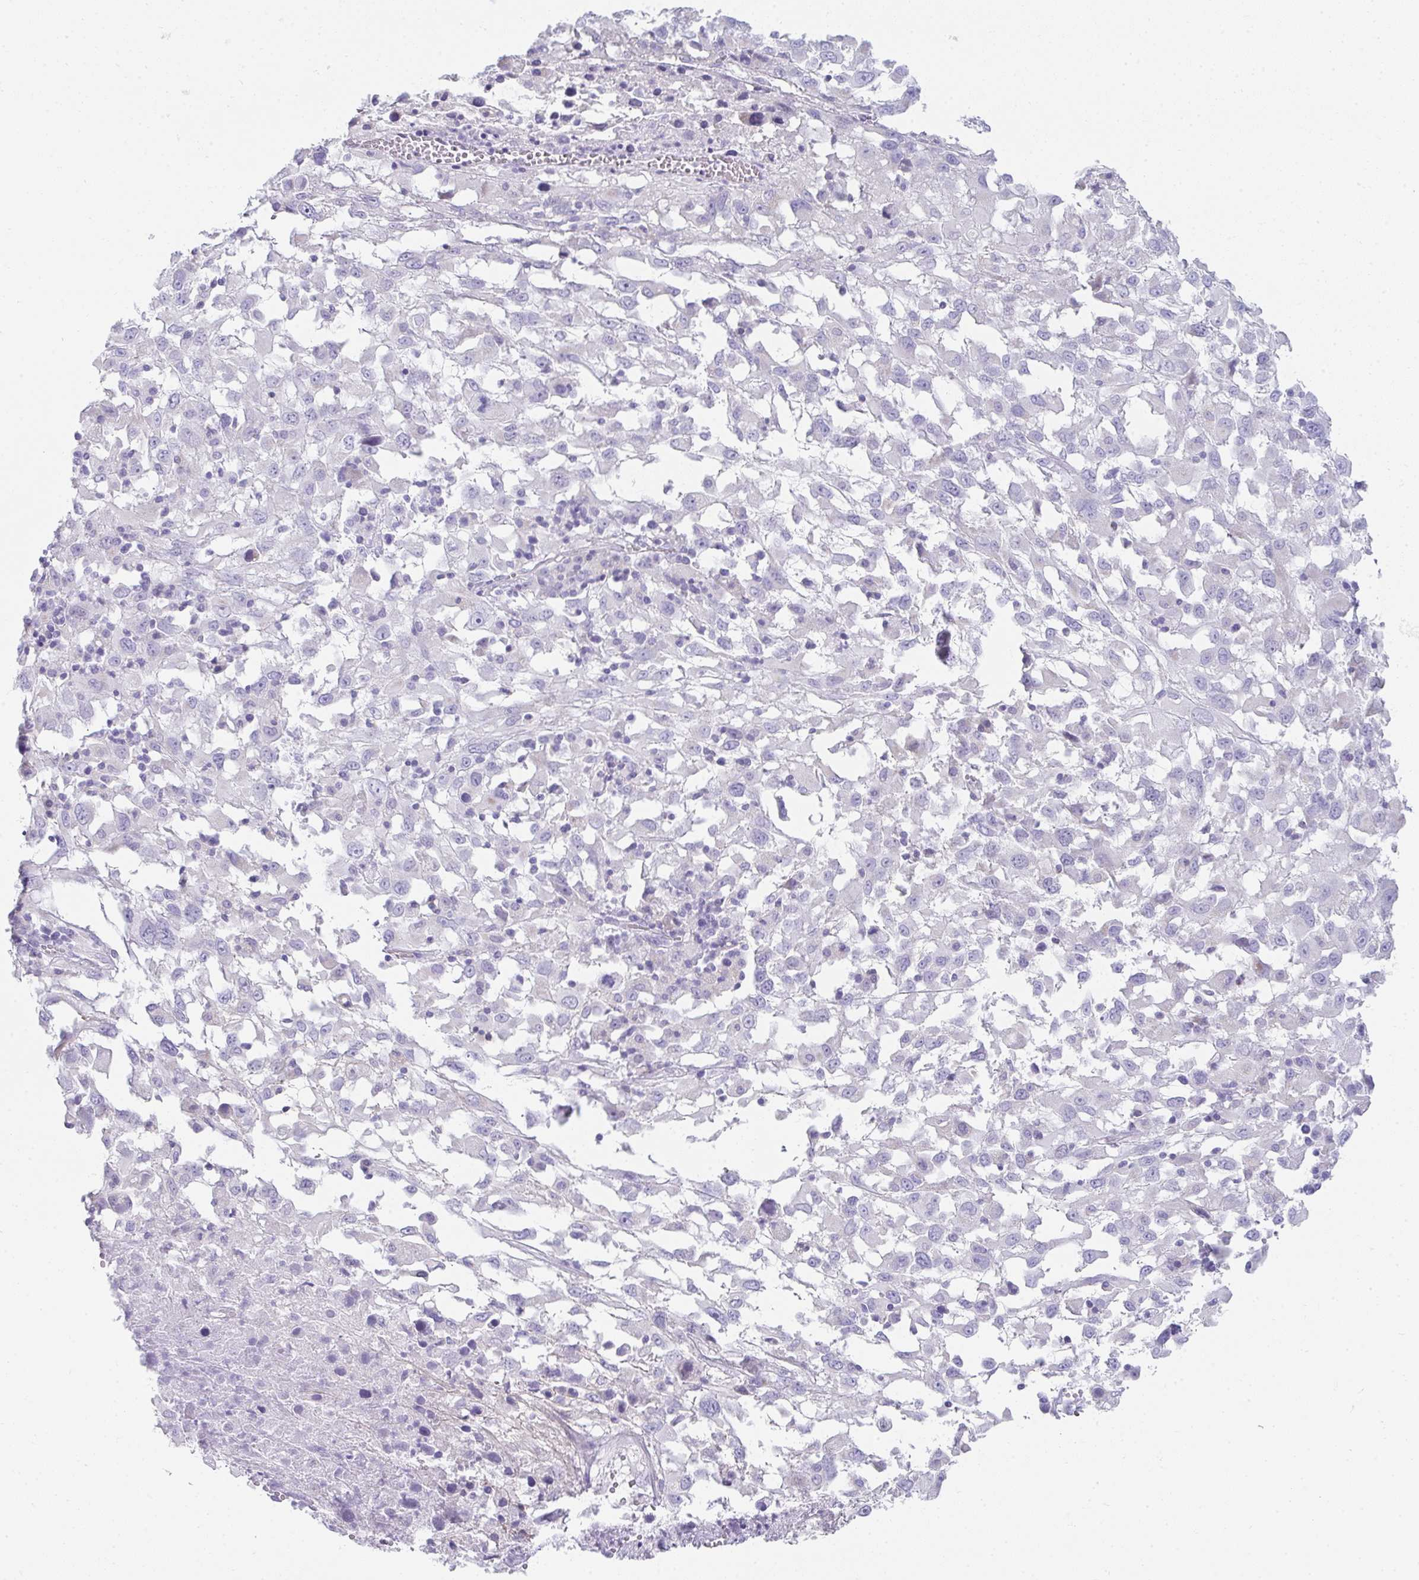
{"staining": {"intensity": "negative", "quantity": "none", "location": "none"}, "tissue": "melanoma", "cell_type": "Tumor cells", "image_type": "cancer", "snomed": [{"axis": "morphology", "description": "Malignant melanoma, Metastatic site"}, {"axis": "topography", "description": "Soft tissue"}], "caption": "Tumor cells show no significant expression in malignant melanoma (metastatic site).", "gene": "RLF", "patient": {"sex": "male", "age": 50}}